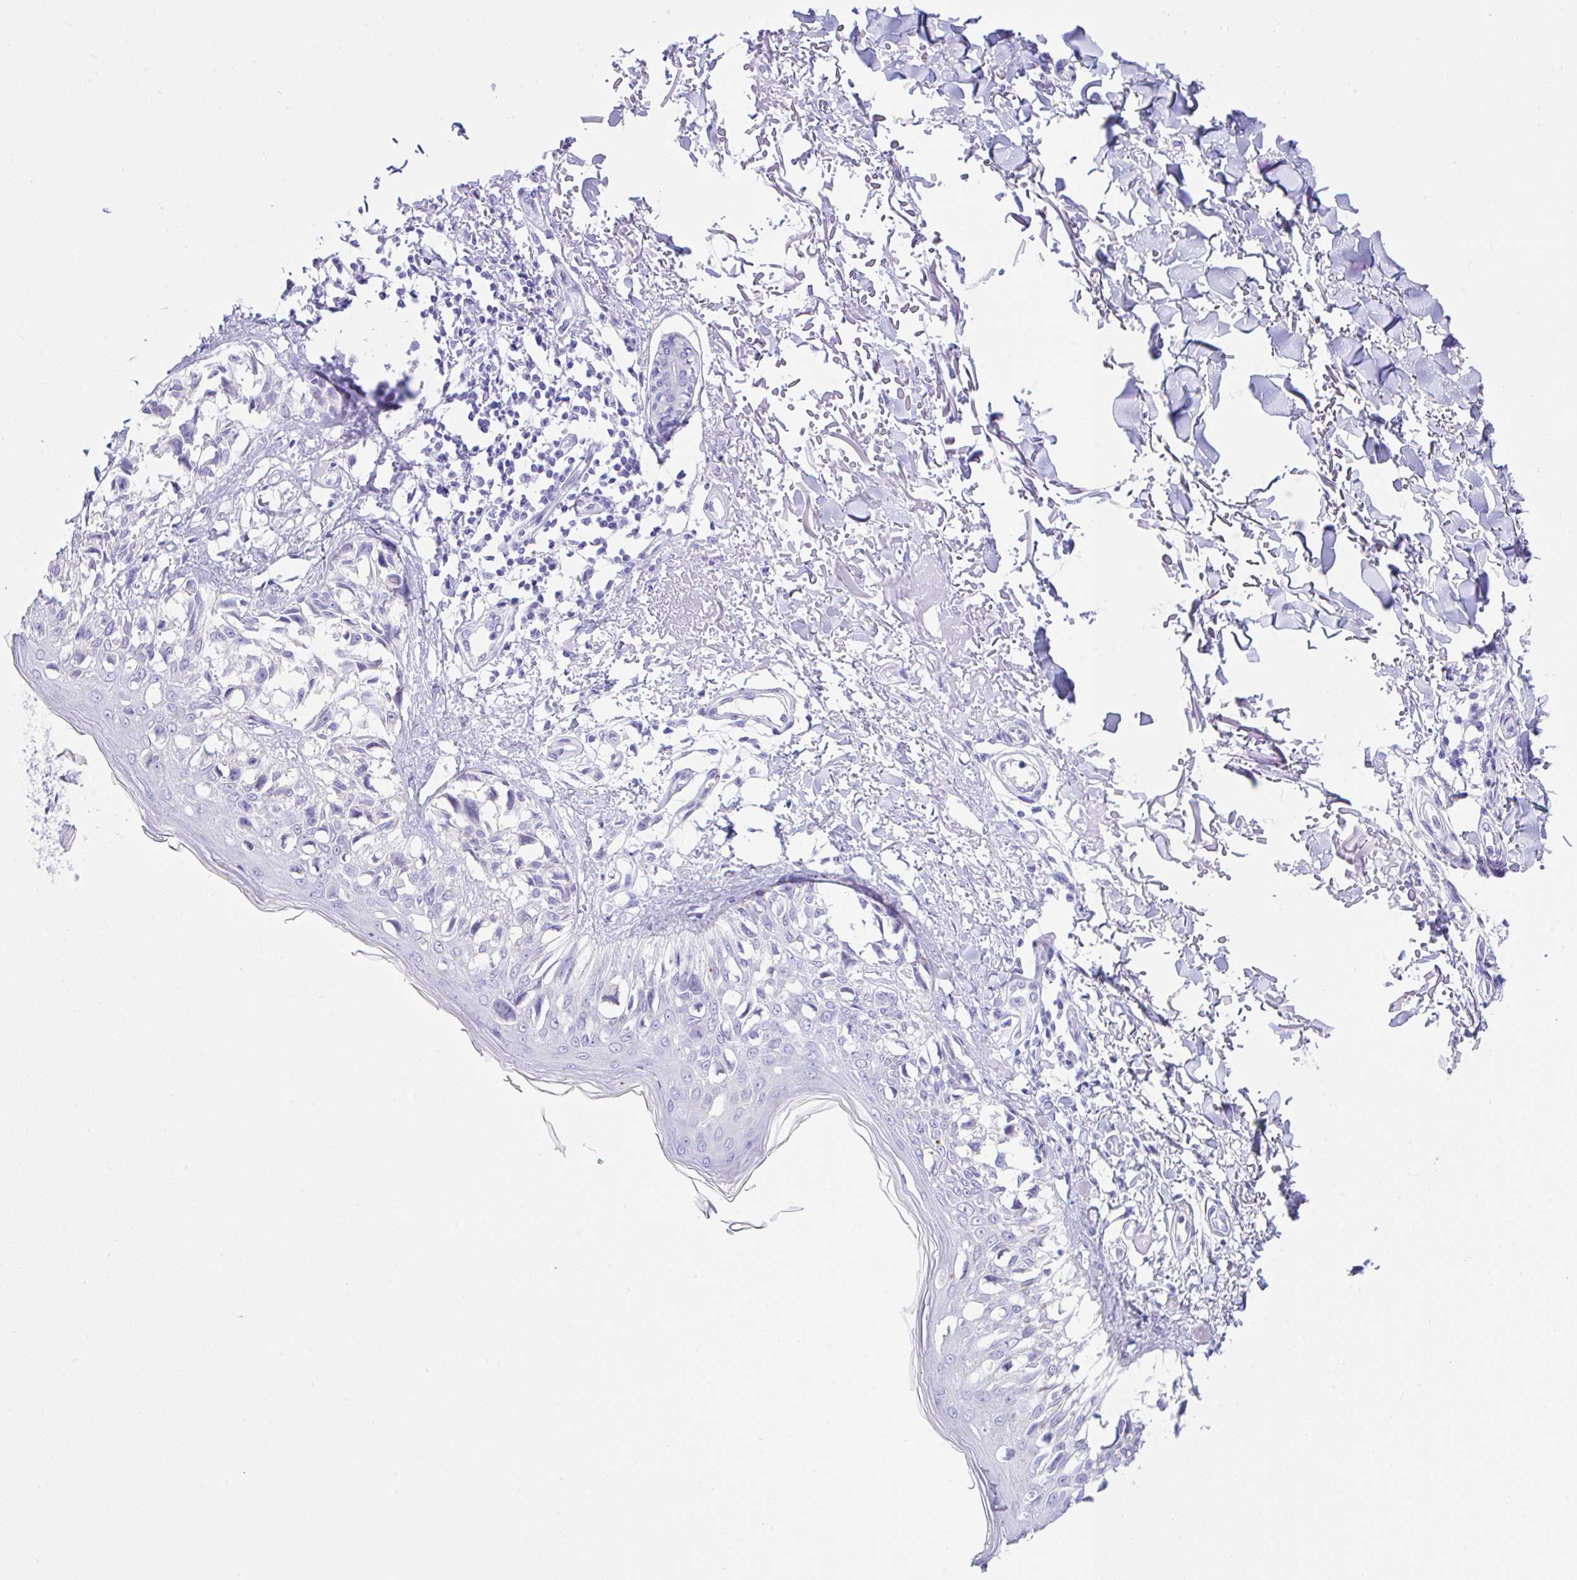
{"staining": {"intensity": "negative", "quantity": "none", "location": "none"}, "tissue": "melanoma", "cell_type": "Tumor cells", "image_type": "cancer", "snomed": [{"axis": "morphology", "description": "Malignant melanoma, NOS"}, {"axis": "topography", "description": "Skin"}], "caption": "Immunohistochemistry image of neoplastic tissue: malignant melanoma stained with DAB (3,3'-diaminobenzidine) reveals no significant protein staining in tumor cells.", "gene": "SEL1L2", "patient": {"sex": "male", "age": 73}}